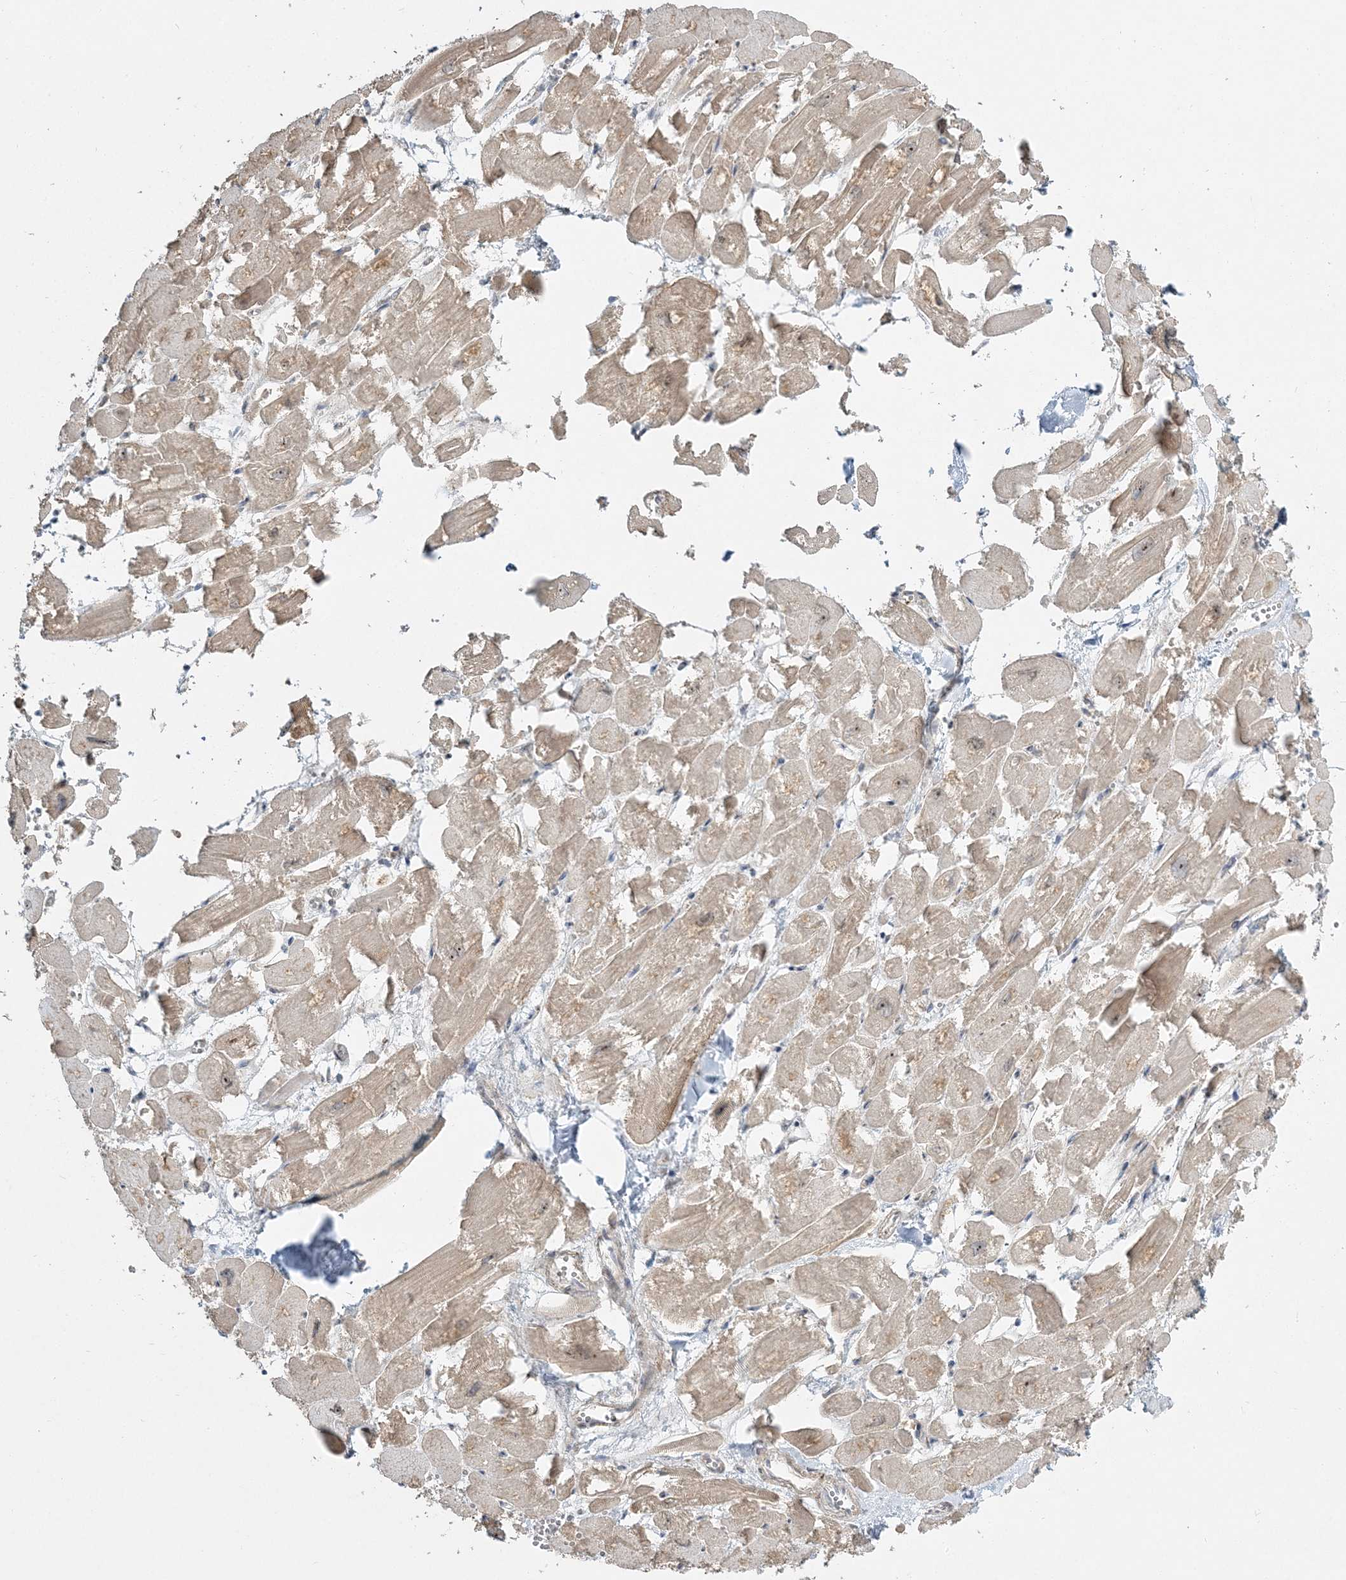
{"staining": {"intensity": "moderate", "quantity": "25%-75%", "location": "cytoplasmic/membranous"}, "tissue": "heart muscle", "cell_type": "Cardiomyocytes", "image_type": "normal", "snomed": [{"axis": "morphology", "description": "Normal tissue, NOS"}, {"axis": "topography", "description": "Heart"}], "caption": "About 25%-75% of cardiomyocytes in benign human heart muscle reveal moderate cytoplasmic/membranous protein positivity as visualized by brown immunohistochemical staining.", "gene": "AP1AR", "patient": {"sex": "male", "age": 54}}